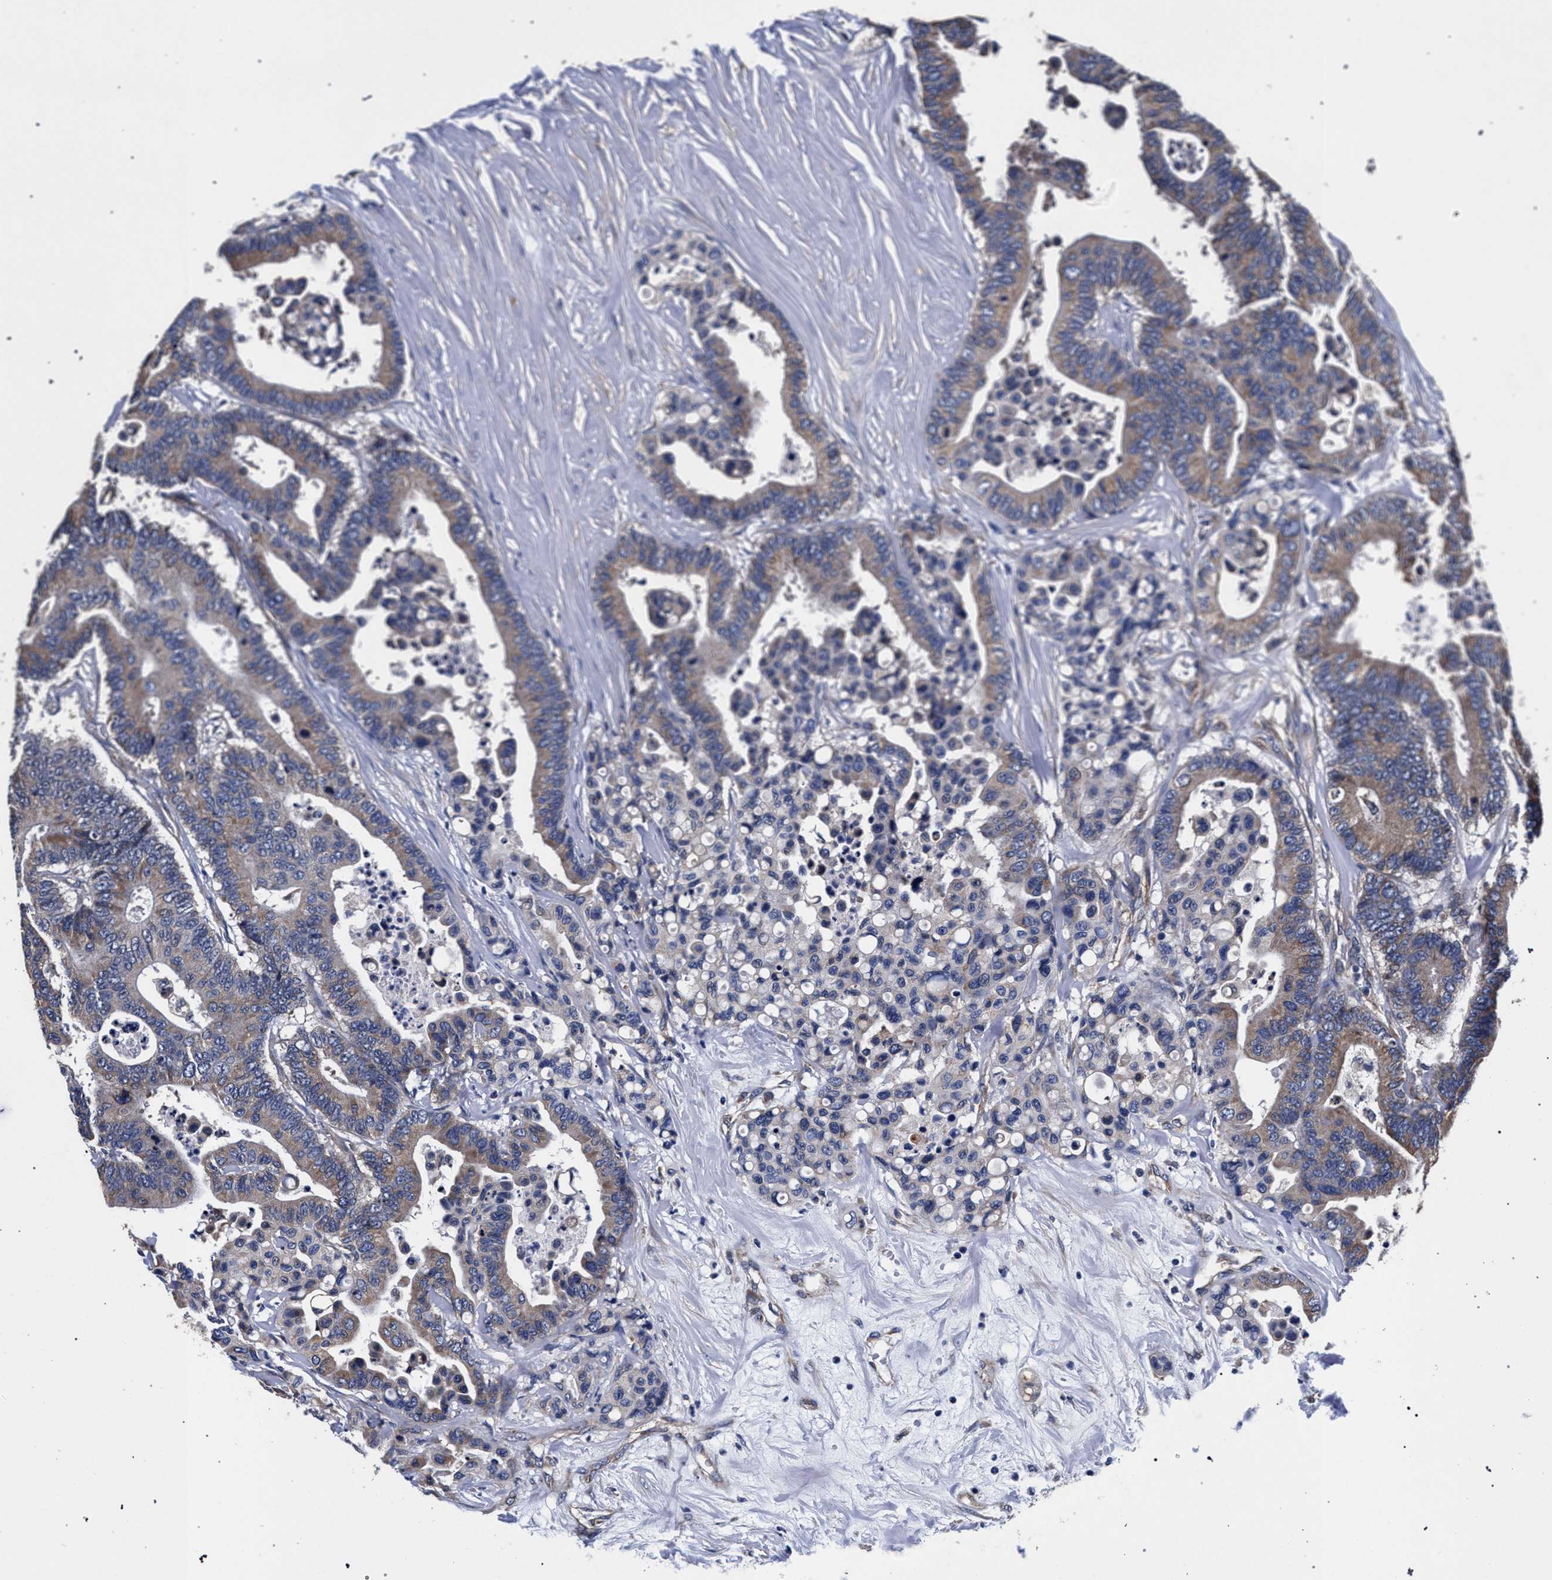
{"staining": {"intensity": "weak", "quantity": ">75%", "location": "cytoplasmic/membranous"}, "tissue": "colorectal cancer", "cell_type": "Tumor cells", "image_type": "cancer", "snomed": [{"axis": "morphology", "description": "Normal tissue, NOS"}, {"axis": "morphology", "description": "Adenocarcinoma, NOS"}, {"axis": "topography", "description": "Colon"}], "caption": "A low amount of weak cytoplasmic/membranous staining is identified in about >75% of tumor cells in adenocarcinoma (colorectal) tissue.", "gene": "CFAP95", "patient": {"sex": "male", "age": 82}}